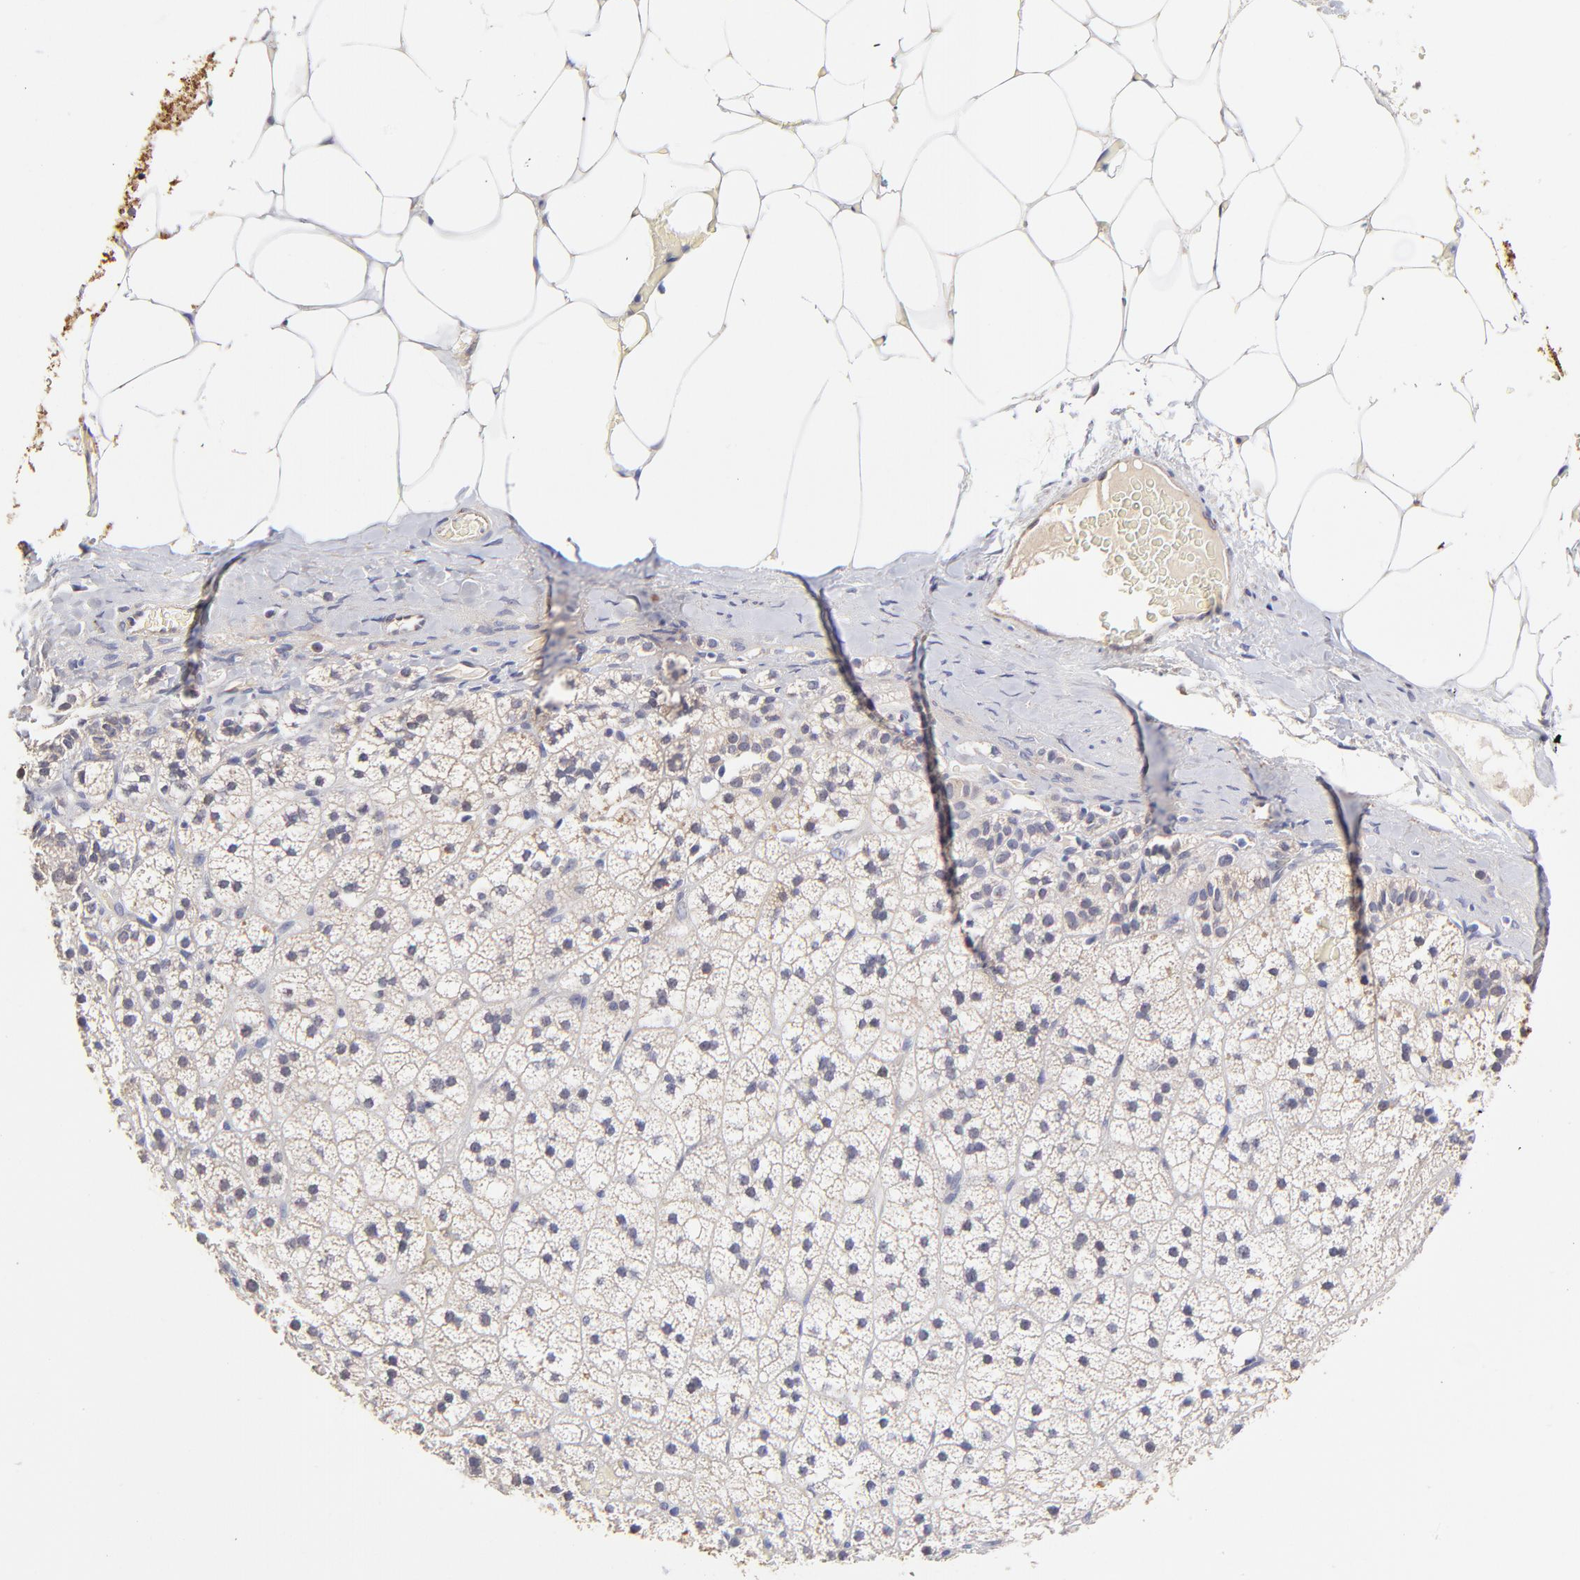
{"staining": {"intensity": "negative", "quantity": "none", "location": "none"}, "tissue": "adrenal gland", "cell_type": "Glandular cells", "image_type": "normal", "snomed": [{"axis": "morphology", "description": "Normal tissue, NOS"}, {"axis": "topography", "description": "Adrenal gland"}], "caption": "This micrograph is of normal adrenal gland stained with immunohistochemistry (IHC) to label a protein in brown with the nuclei are counter-stained blue. There is no staining in glandular cells.", "gene": "BTG2", "patient": {"sex": "male", "age": 35}}